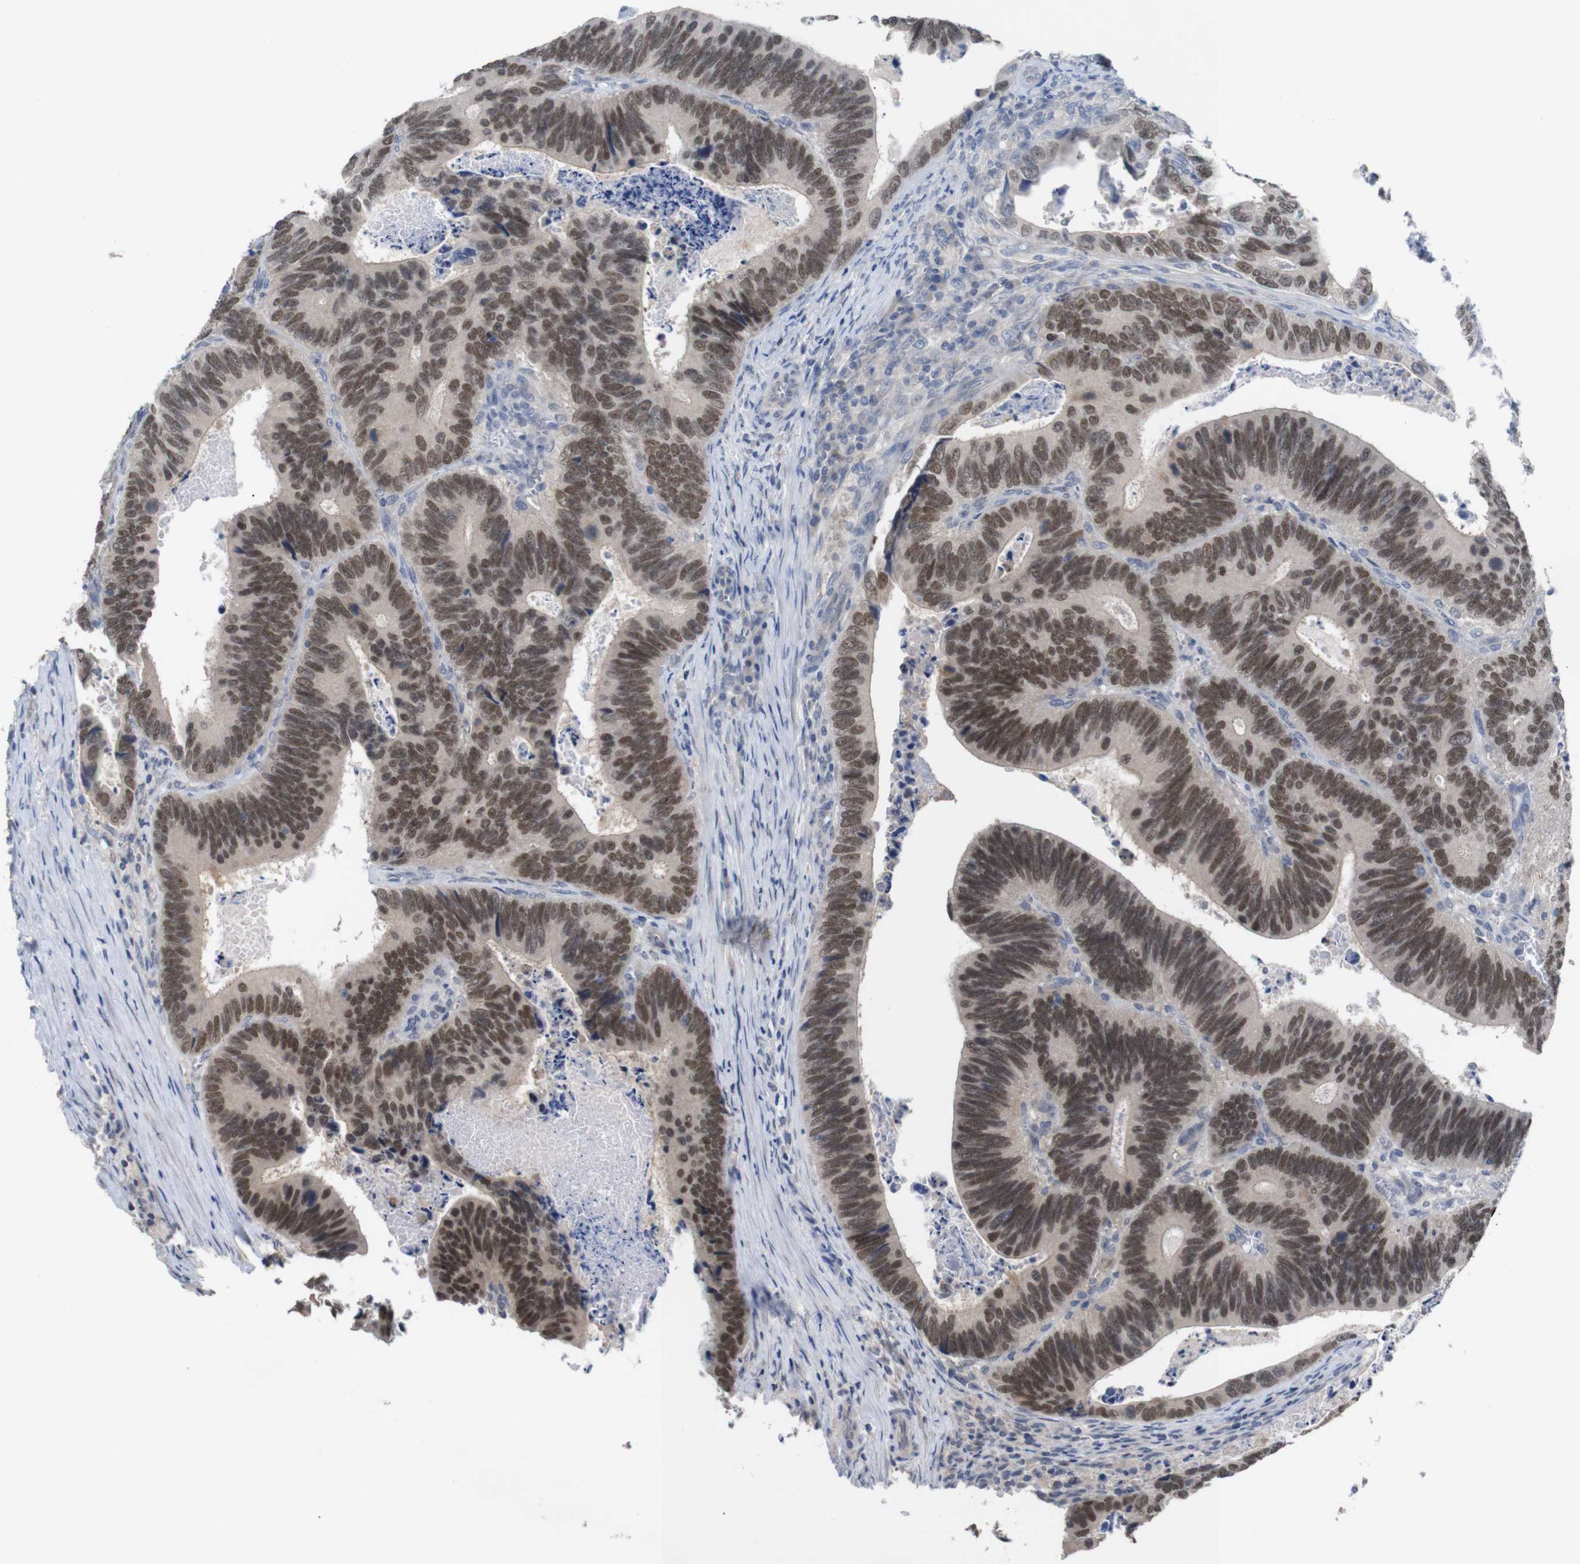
{"staining": {"intensity": "moderate", "quantity": ">75%", "location": "nuclear"}, "tissue": "colorectal cancer", "cell_type": "Tumor cells", "image_type": "cancer", "snomed": [{"axis": "morphology", "description": "Inflammation, NOS"}, {"axis": "morphology", "description": "Adenocarcinoma, NOS"}, {"axis": "topography", "description": "Colon"}], "caption": "High-magnification brightfield microscopy of adenocarcinoma (colorectal) stained with DAB (3,3'-diaminobenzidine) (brown) and counterstained with hematoxylin (blue). tumor cells exhibit moderate nuclear expression is identified in about>75% of cells.", "gene": "HNF1A", "patient": {"sex": "male", "age": 72}}